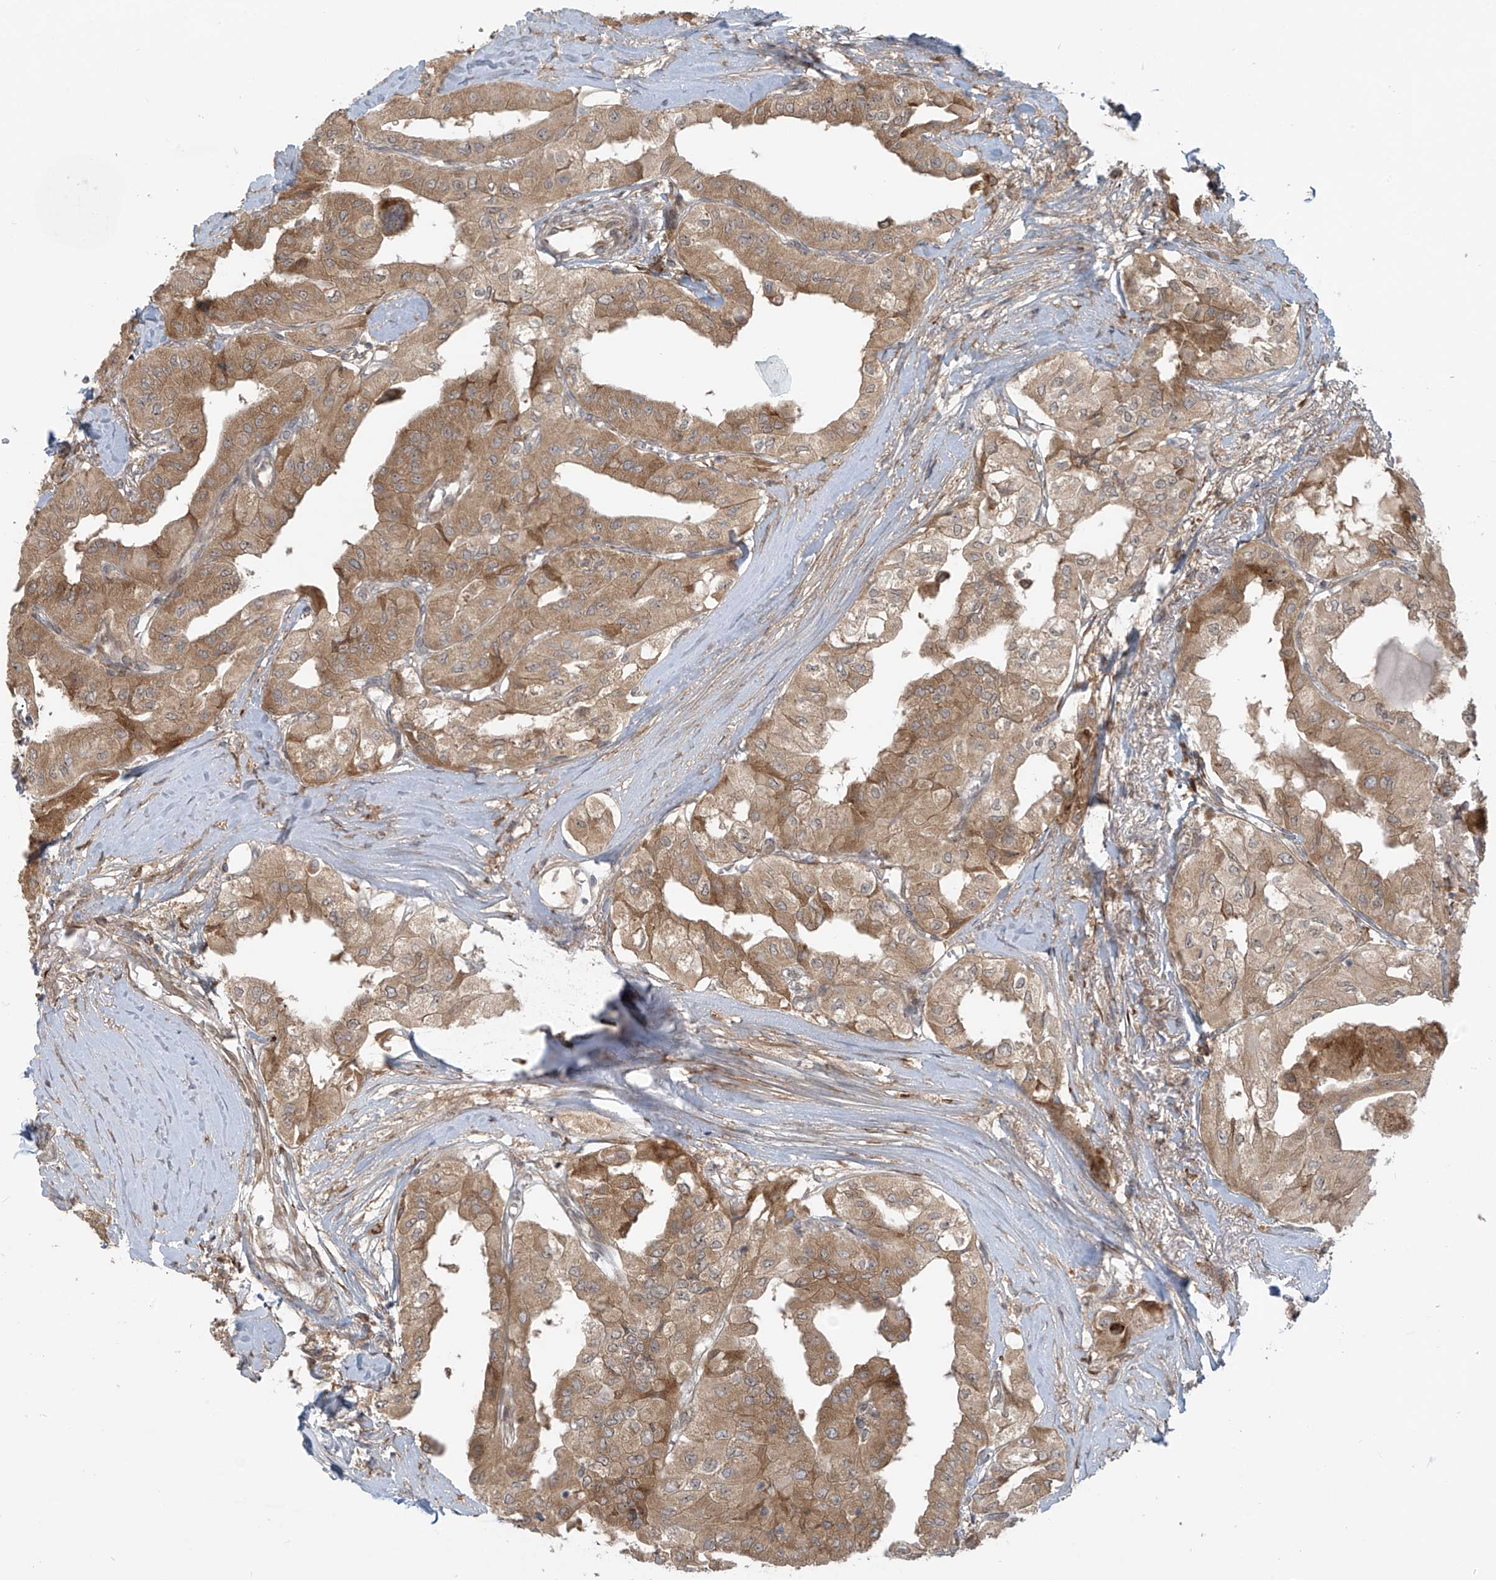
{"staining": {"intensity": "moderate", "quantity": ">75%", "location": "cytoplasmic/membranous"}, "tissue": "thyroid cancer", "cell_type": "Tumor cells", "image_type": "cancer", "snomed": [{"axis": "morphology", "description": "Papillary adenocarcinoma, NOS"}, {"axis": "topography", "description": "Thyroid gland"}], "caption": "The image shows immunohistochemical staining of thyroid papillary adenocarcinoma. There is moderate cytoplasmic/membranous positivity is present in approximately >75% of tumor cells.", "gene": "KATNIP", "patient": {"sex": "female", "age": 59}}